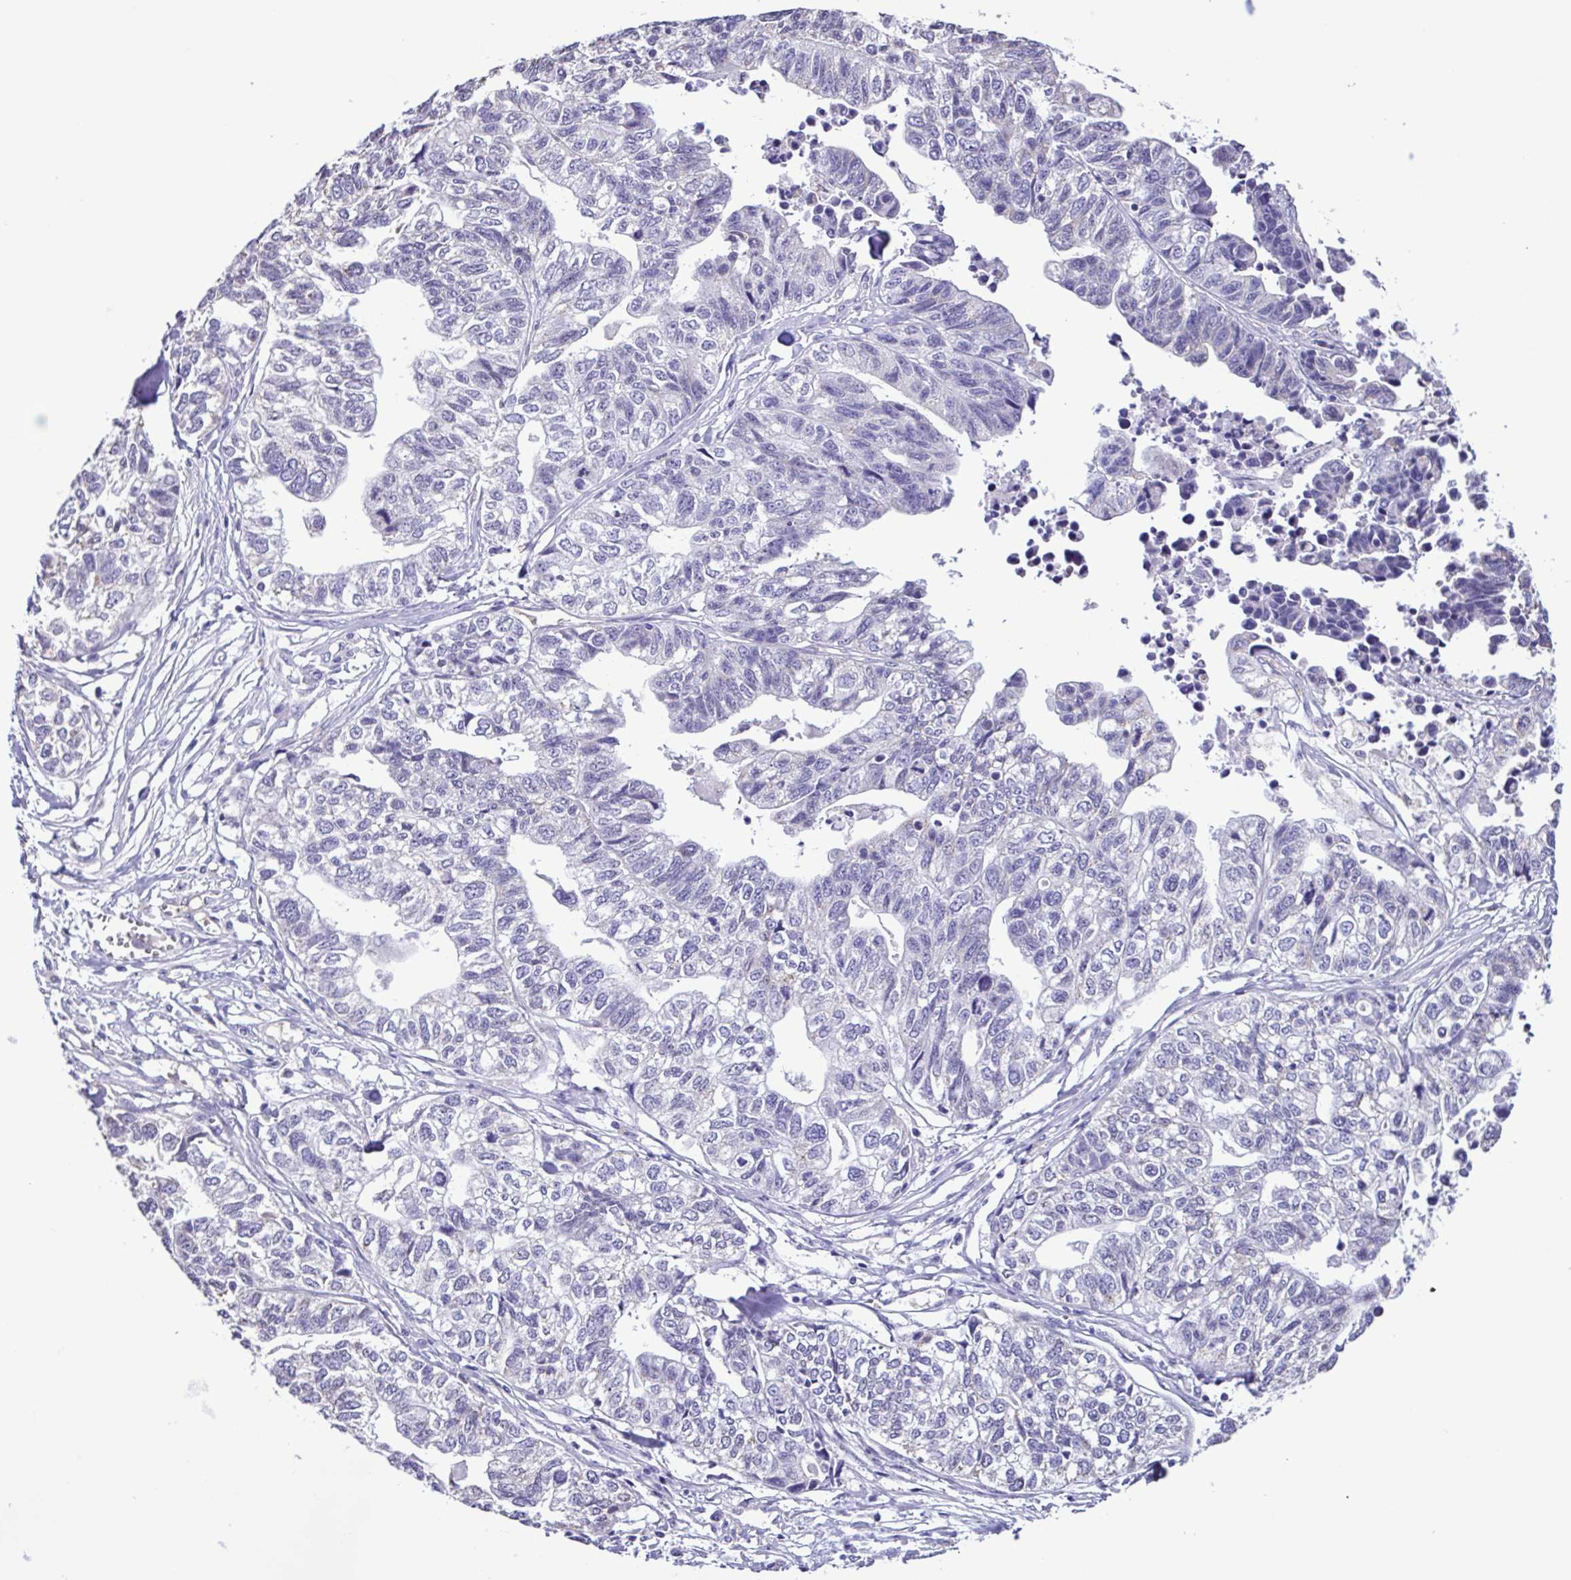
{"staining": {"intensity": "negative", "quantity": "none", "location": "none"}, "tissue": "stomach cancer", "cell_type": "Tumor cells", "image_type": "cancer", "snomed": [{"axis": "morphology", "description": "Adenocarcinoma, NOS"}, {"axis": "topography", "description": "Stomach, upper"}], "caption": "Tumor cells show no significant protein staining in stomach cancer. The staining was performed using DAB (3,3'-diaminobenzidine) to visualize the protein expression in brown, while the nuclei were stained in blue with hematoxylin (Magnification: 20x).", "gene": "CBY2", "patient": {"sex": "female", "age": 67}}